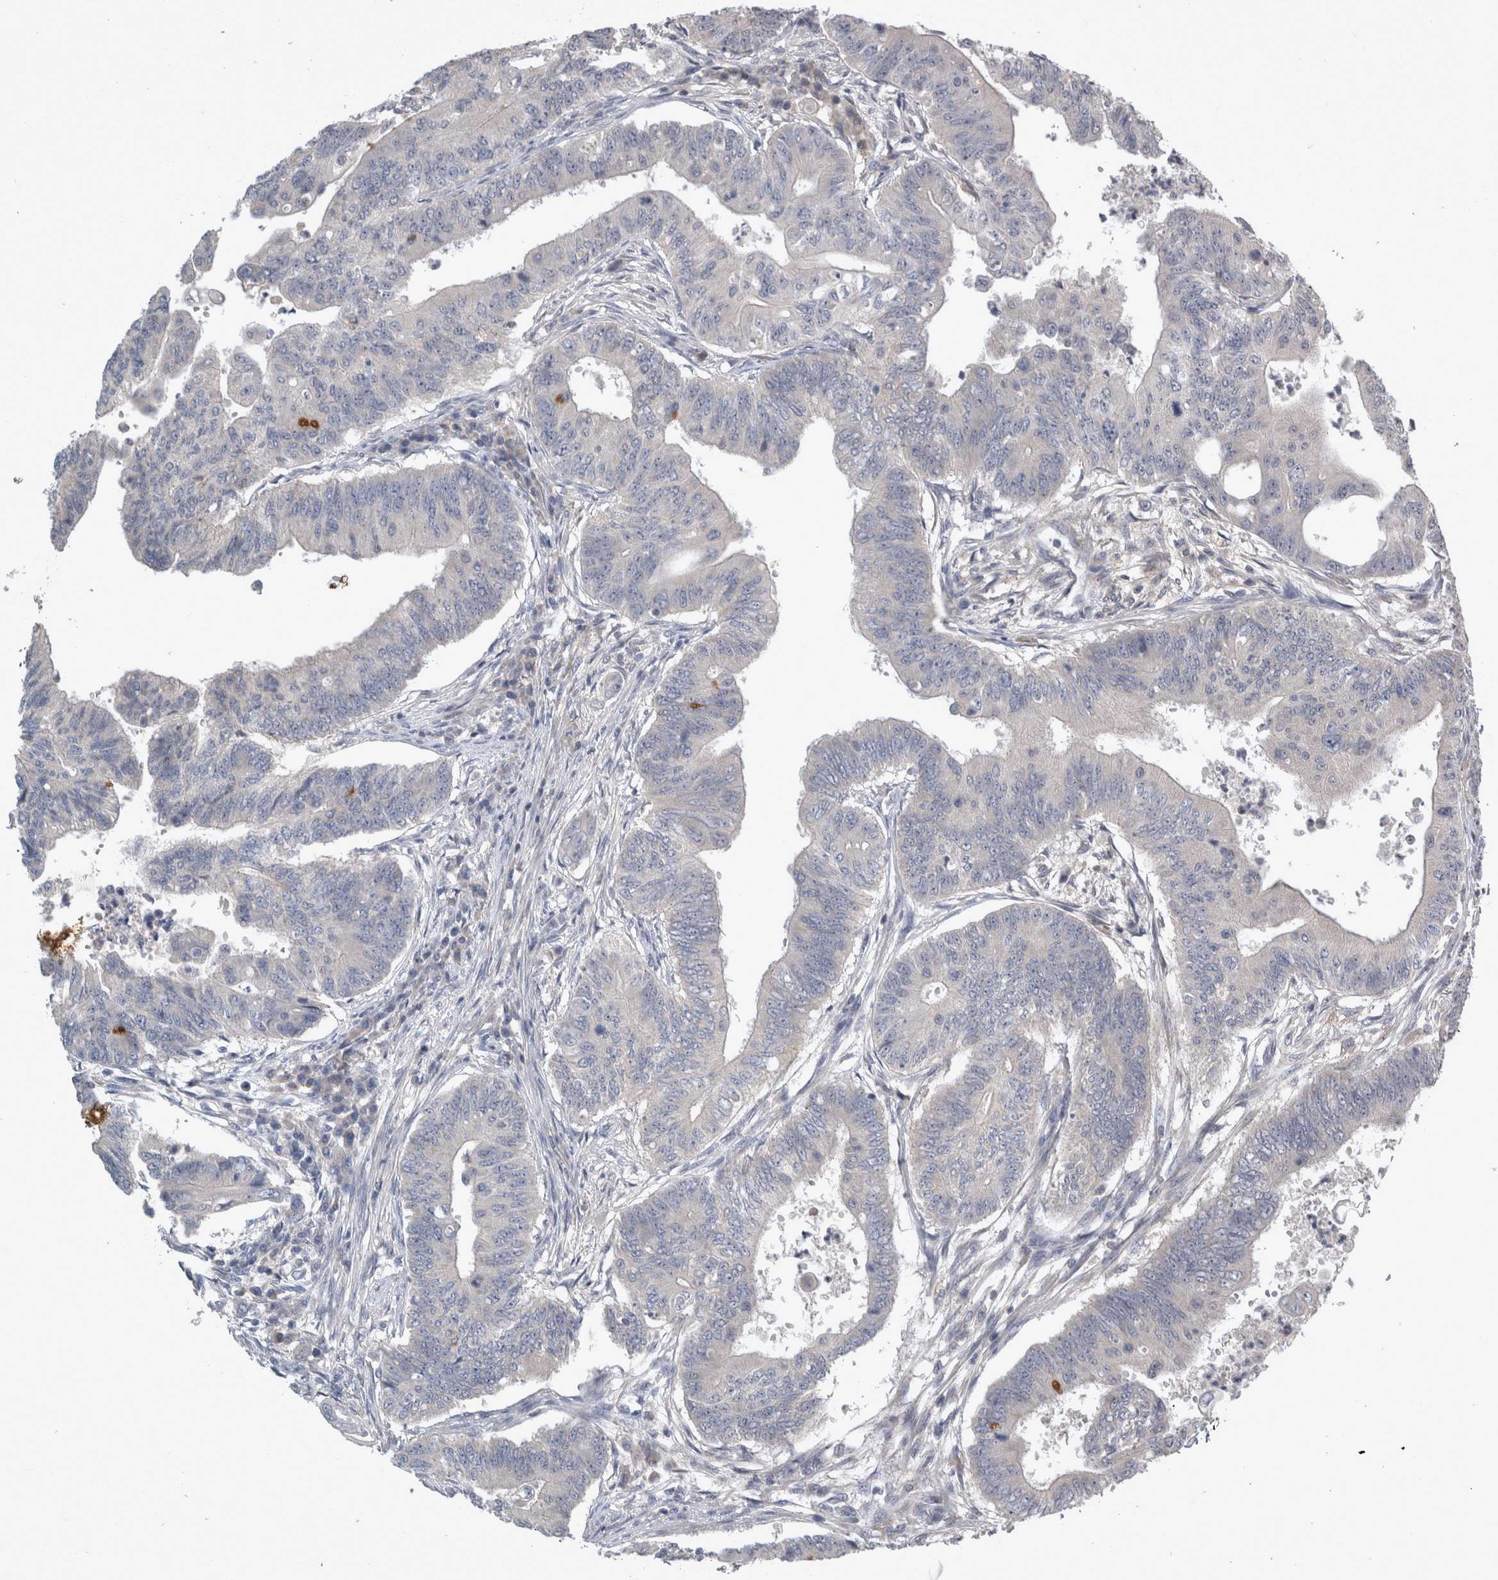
{"staining": {"intensity": "negative", "quantity": "none", "location": "none"}, "tissue": "colorectal cancer", "cell_type": "Tumor cells", "image_type": "cancer", "snomed": [{"axis": "morphology", "description": "Adenoma, NOS"}, {"axis": "morphology", "description": "Adenocarcinoma, NOS"}, {"axis": "topography", "description": "Colon"}], "caption": "Immunohistochemistry histopathology image of human colorectal cancer (adenoma) stained for a protein (brown), which reveals no staining in tumor cells. The staining is performed using DAB (3,3'-diaminobenzidine) brown chromogen with nuclei counter-stained in using hematoxylin.", "gene": "SLC22A11", "patient": {"sex": "male", "age": 79}}